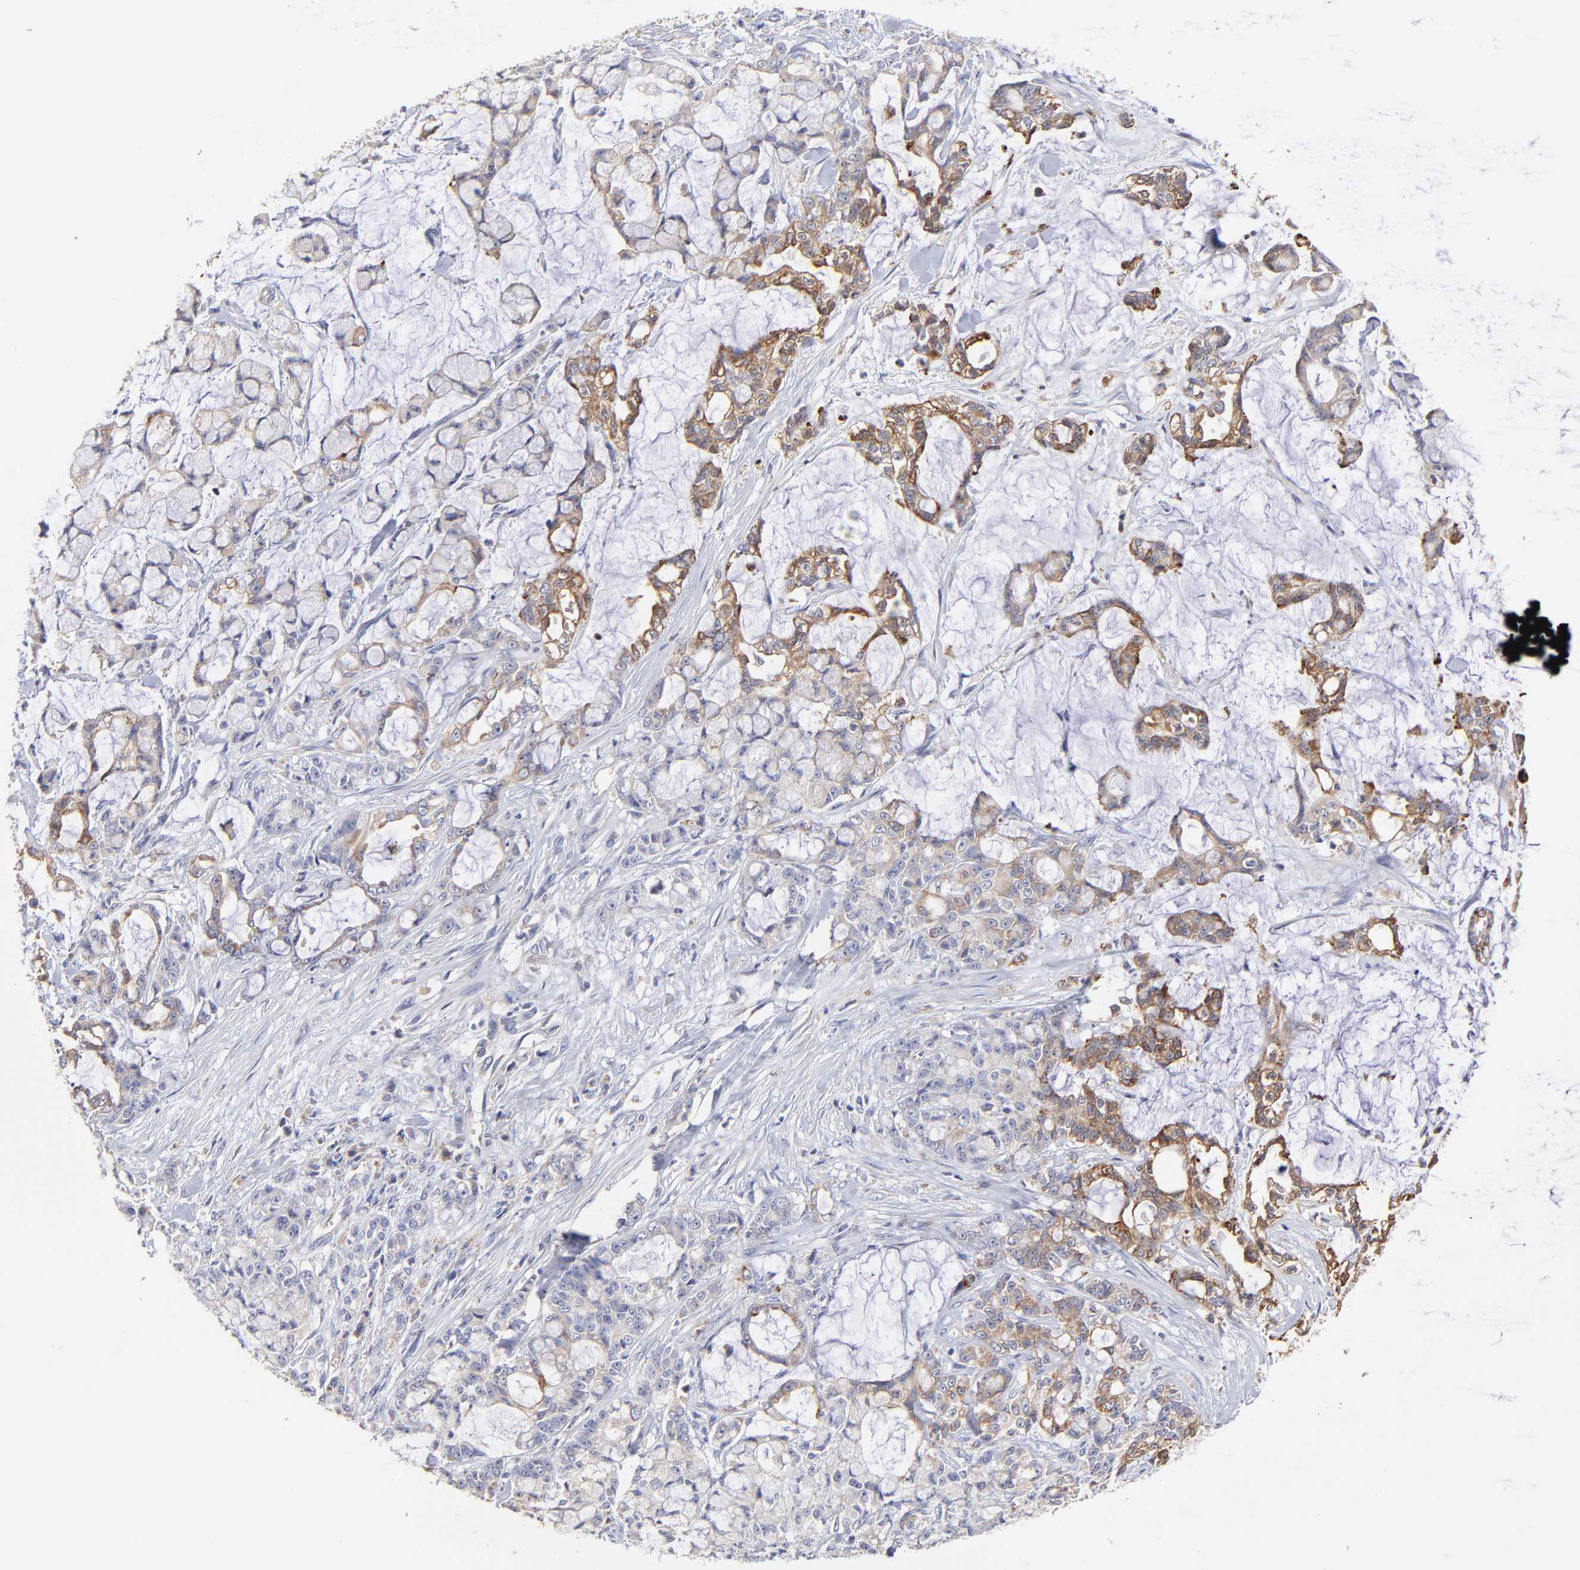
{"staining": {"intensity": "moderate", "quantity": "25%-75%", "location": "cytoplasmic/membranous"}, "tissue": "pancreatic cancer", "cell_type": "Tumor cells", "image_type": "cancer", "snomed": [{"axis": "morphology", "description": "Adenocarcinoma, NOS"}, {"axis": "topography", "description": "Pancreas"}], "caption": "Pancreatic cancer stained with a brown dye exhibits moderate cytoplasmic/membranous positive staining in about 25%-75% of tumor cells.", "gene": "GCSAM", "patient": {"sex": "female", "age": 73}}